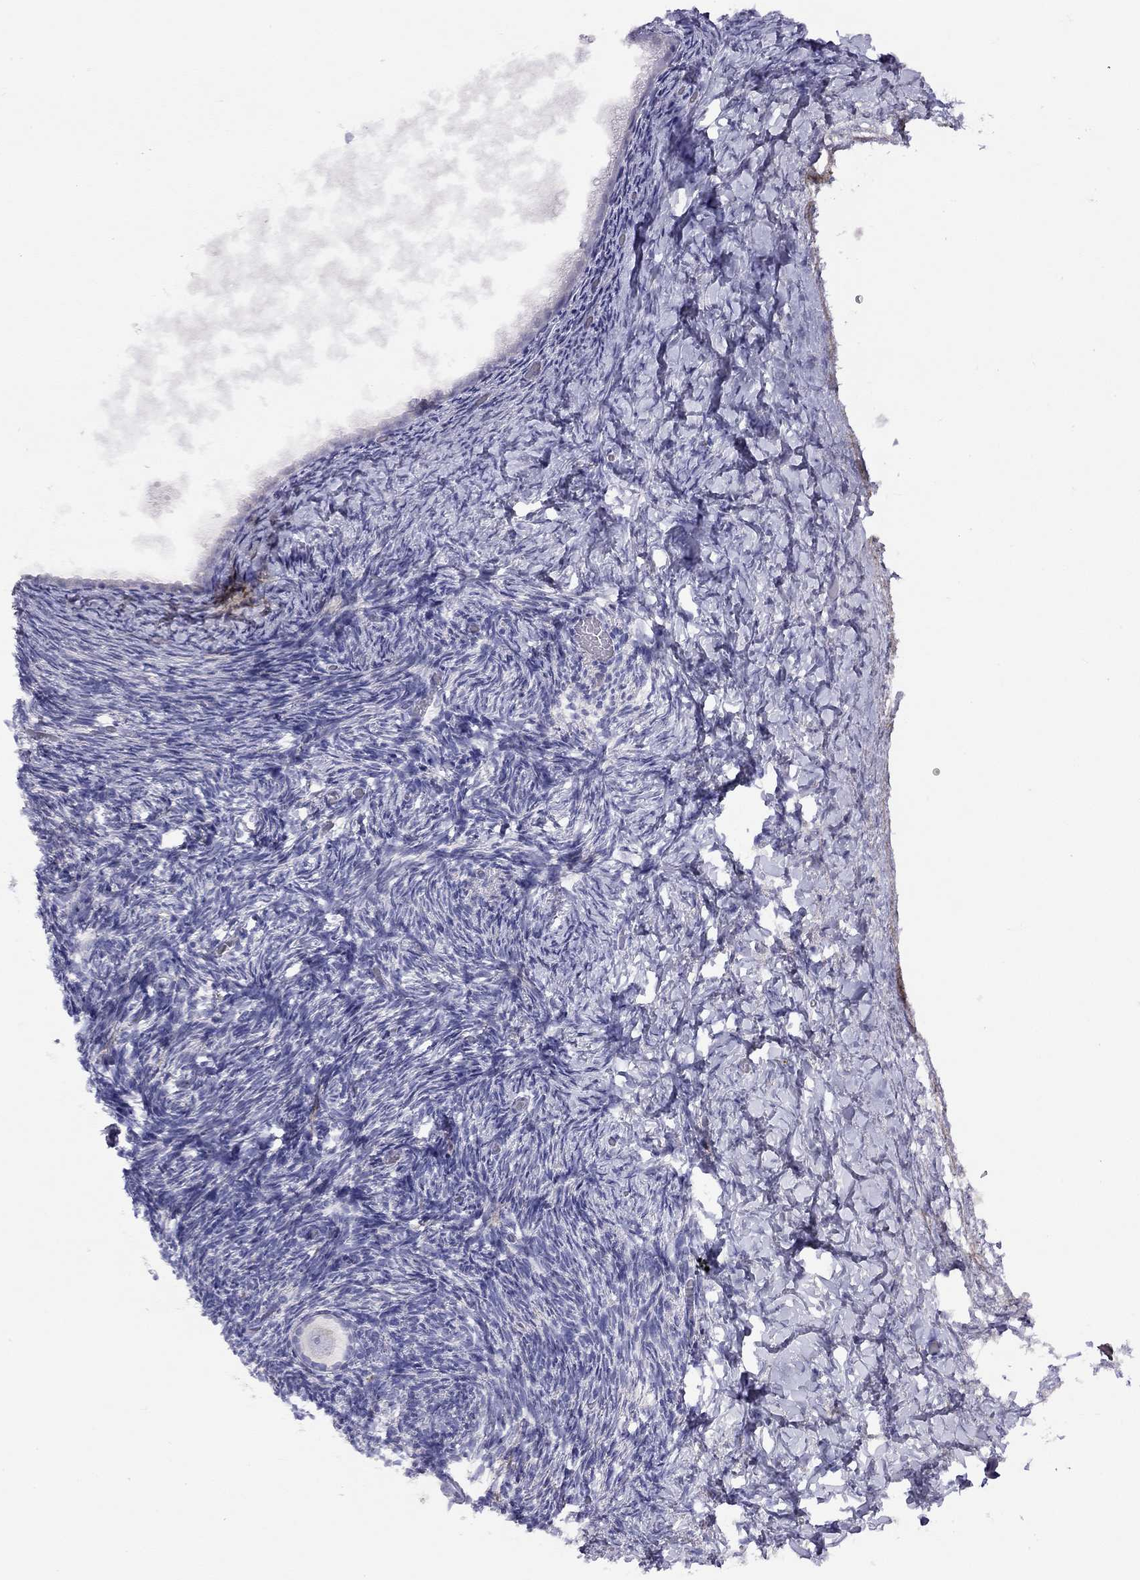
{"staining": {"intensity": "negative", "quantity": "none", "location": "none"}, "tissue": "ovary", "cell_type": "Follicle cells", "image_type": "normal", "snomed": [{"axis": "morphology", "description": "Normal tissue, NOS"}, {"axis": "topography", "description": "Ovary"}], "caption": "DAB immunohistochemical staining of normal human ovary exhibits no significant staining in follicle cells.", "gene": "CPNE4", "patient": {"sex": "female", "age": 39}}